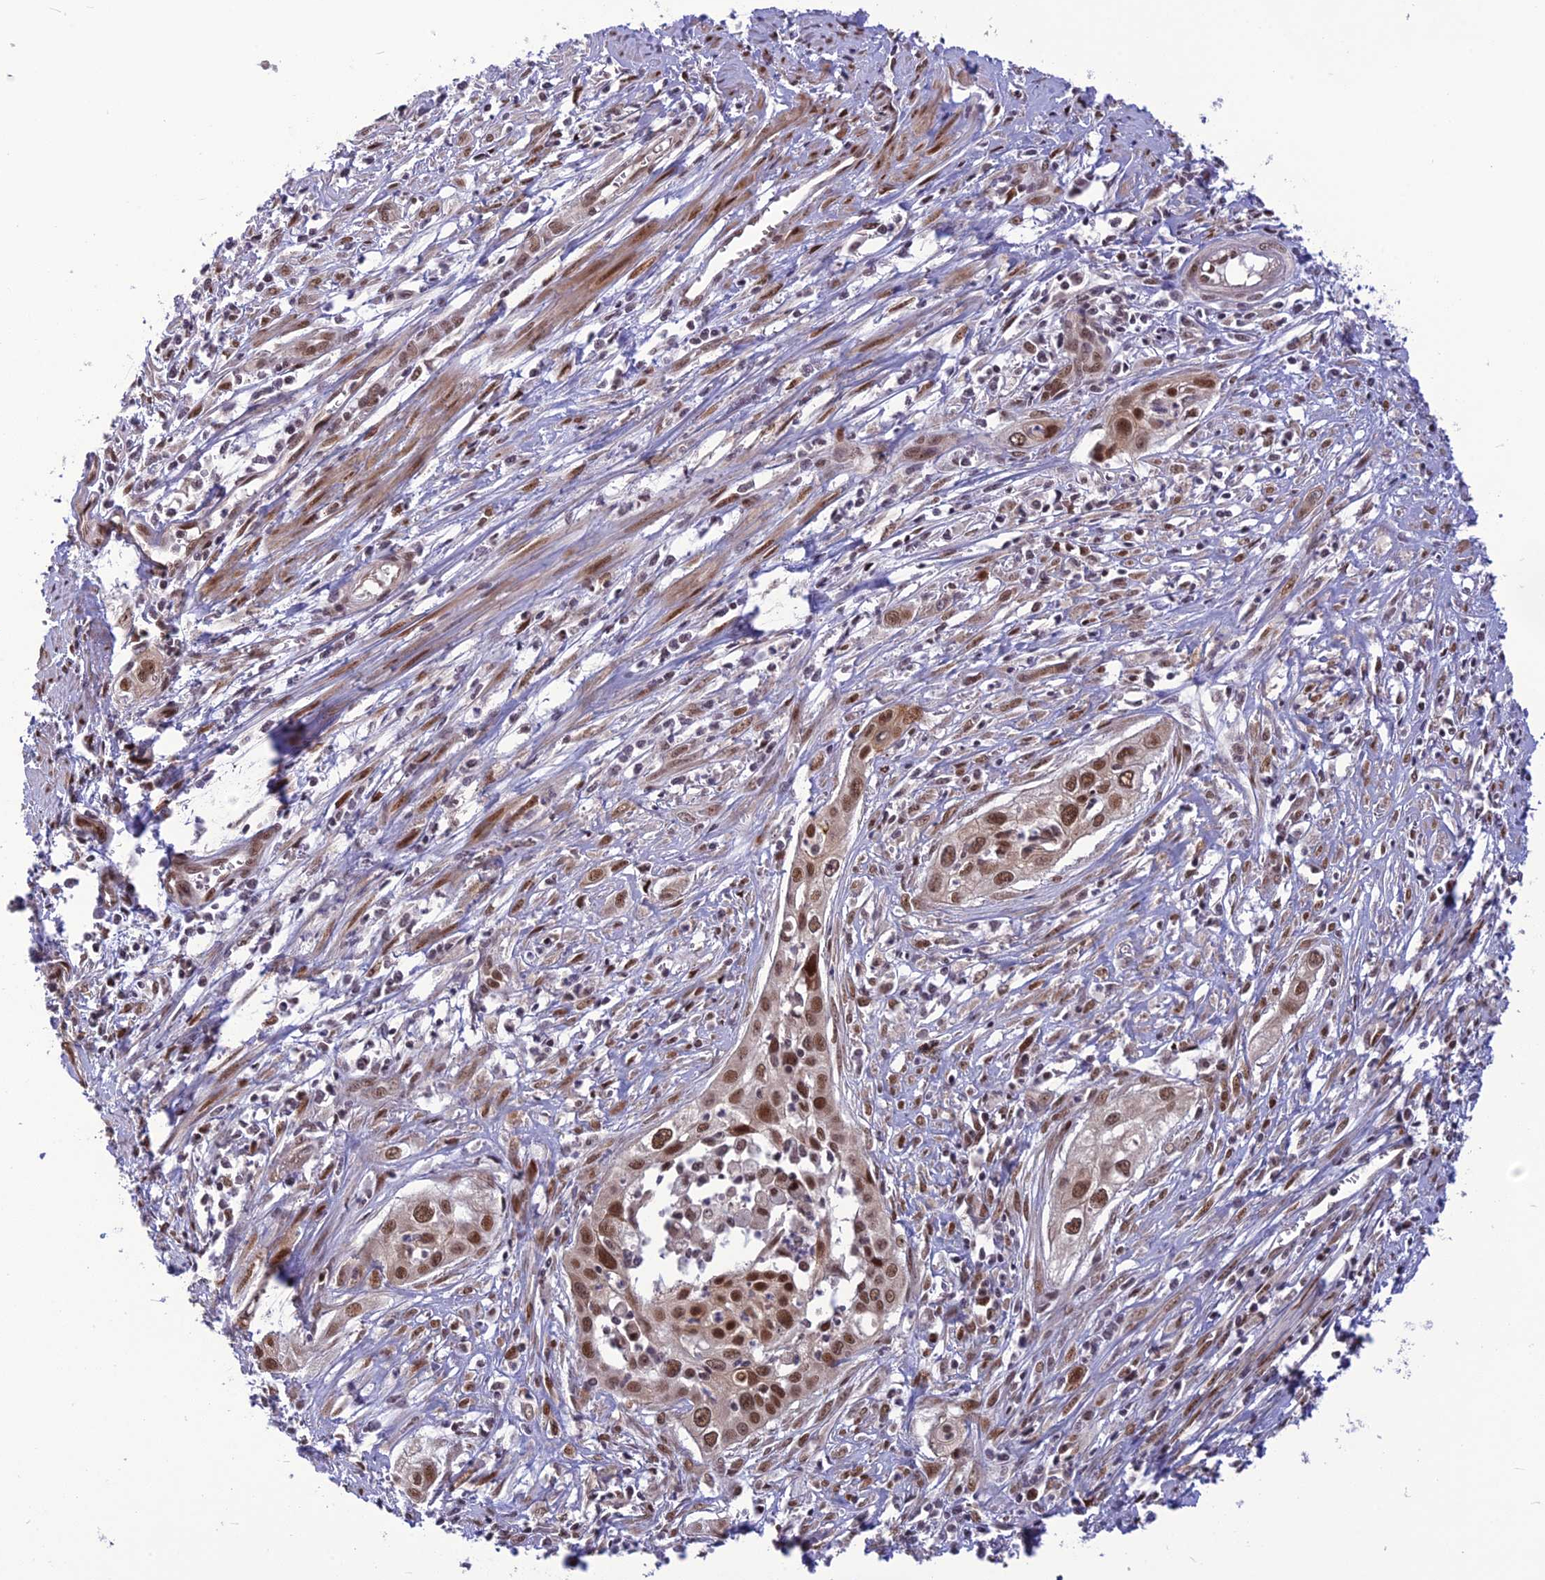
{"staining": {"intensity": "moderate", "quantity": ">75%", "location": "nuclear"}, "tissue": "cervical cancer", "cell_type": "Tumor cells", "image_type": "cancer", "snomed": [{"axis": "morphology", "description": "Squamous cell carcinoma, NOS"}, {"axis": "topography", "description": "Cervix"}], "caption": "This histopathology image shows cervical squamous cell carcinoma stained with immunohistochemistry (IHC) to label a protein in brown. The nuclear of tumor cells show moderate positivity for the protein. Nuclei are counter-stained blue.", "gene": "RTRAF", "patient": {"sex": "female", "age": 34}}